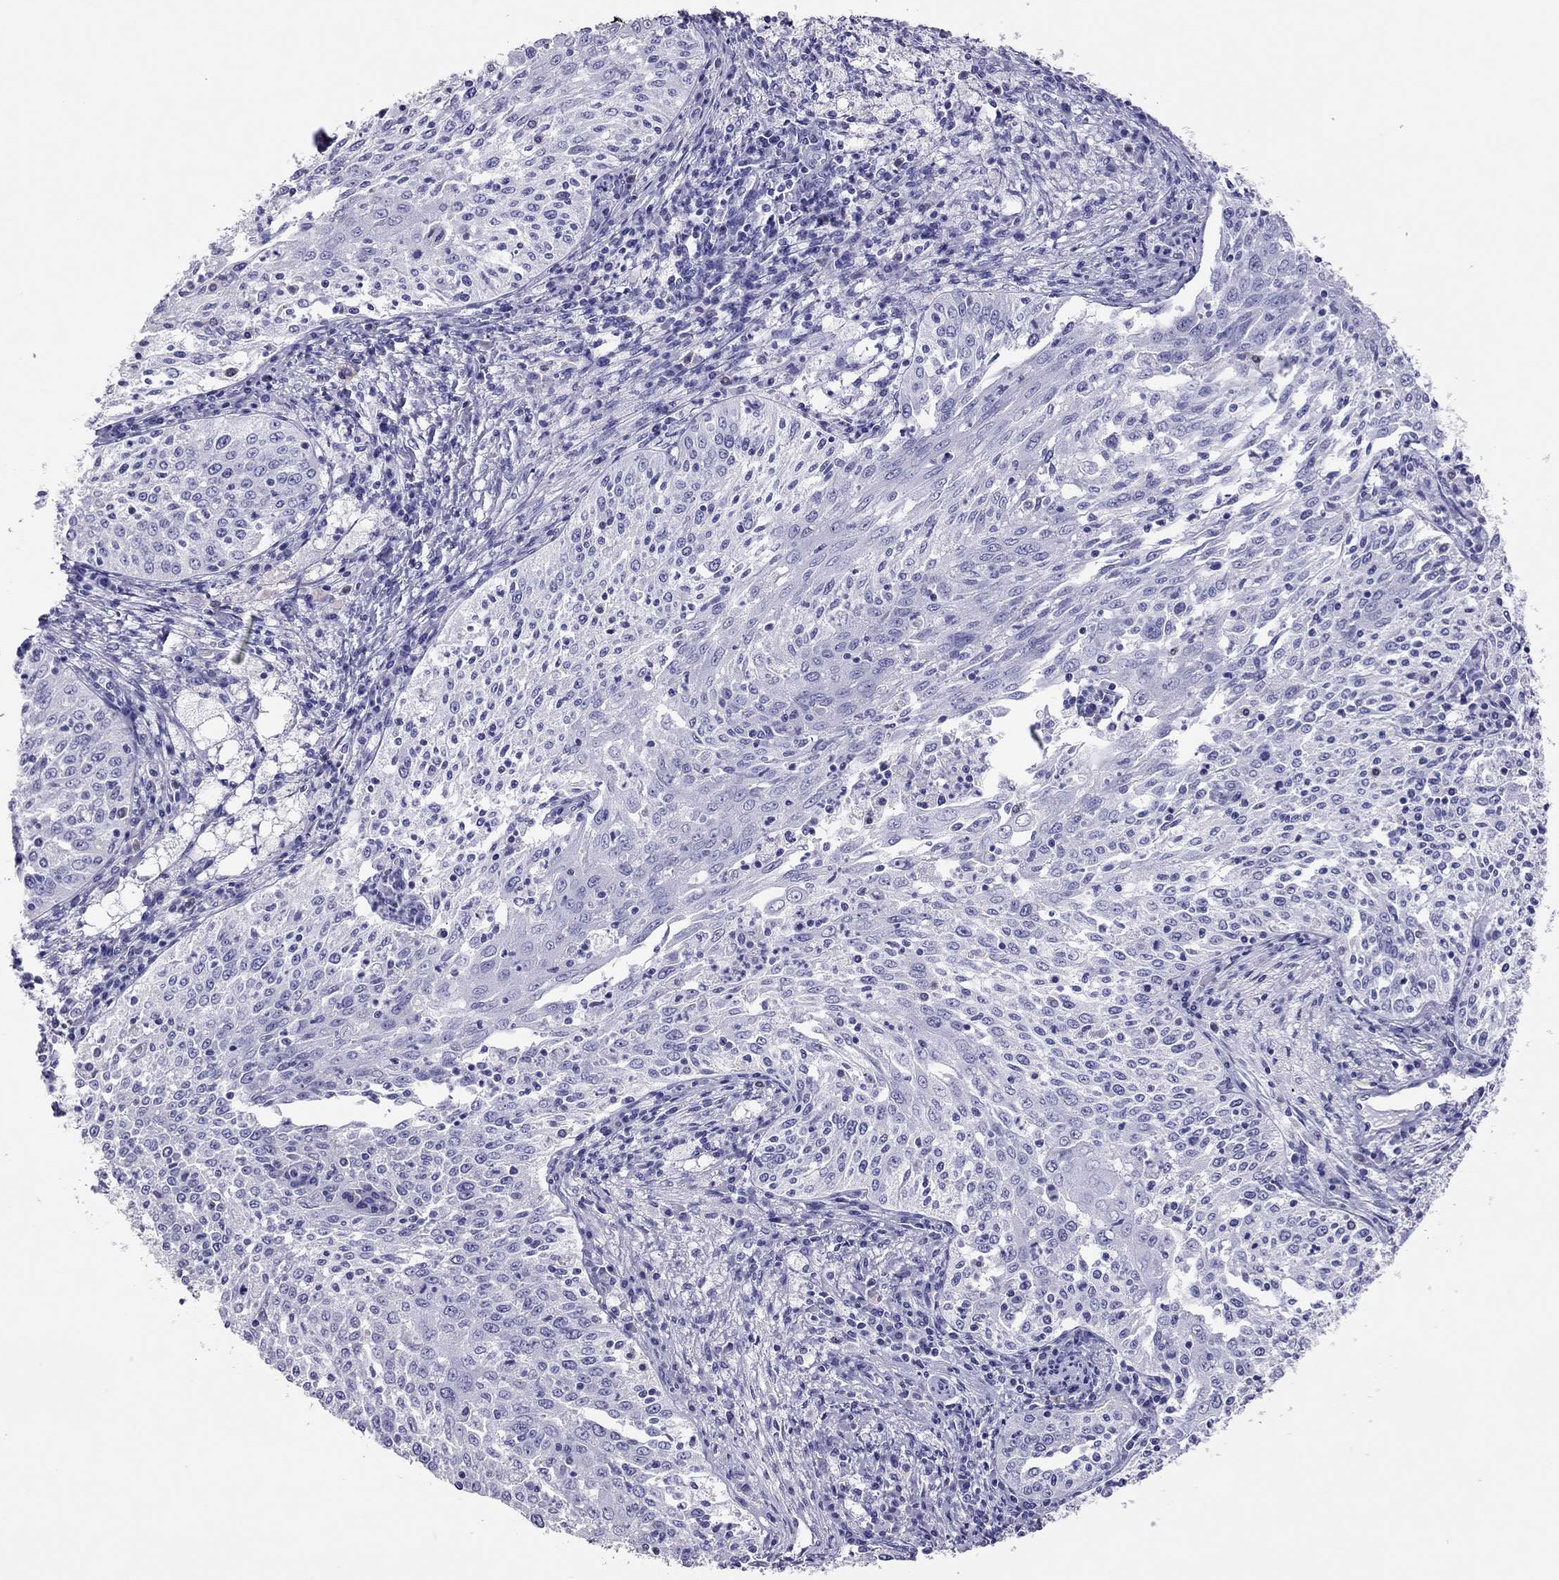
{"staining": {"intensity": "negative", "quantity": "none", "location": "none"}, "tissue": "cervical cancer", "cell_type": "Tumor cells", "image_type": "cancer", "snomed": [{"axis": "morphology", "description": "Squamous cell carcinoma, NOS"}, {"axis": "topography", "description": "Cervix"}], "caption": "Tumor cells show no significant positivity in cervical squamous cell carcinoma.", "gene": "TSHB", "patient": {"sex": "female", "age": 41}}